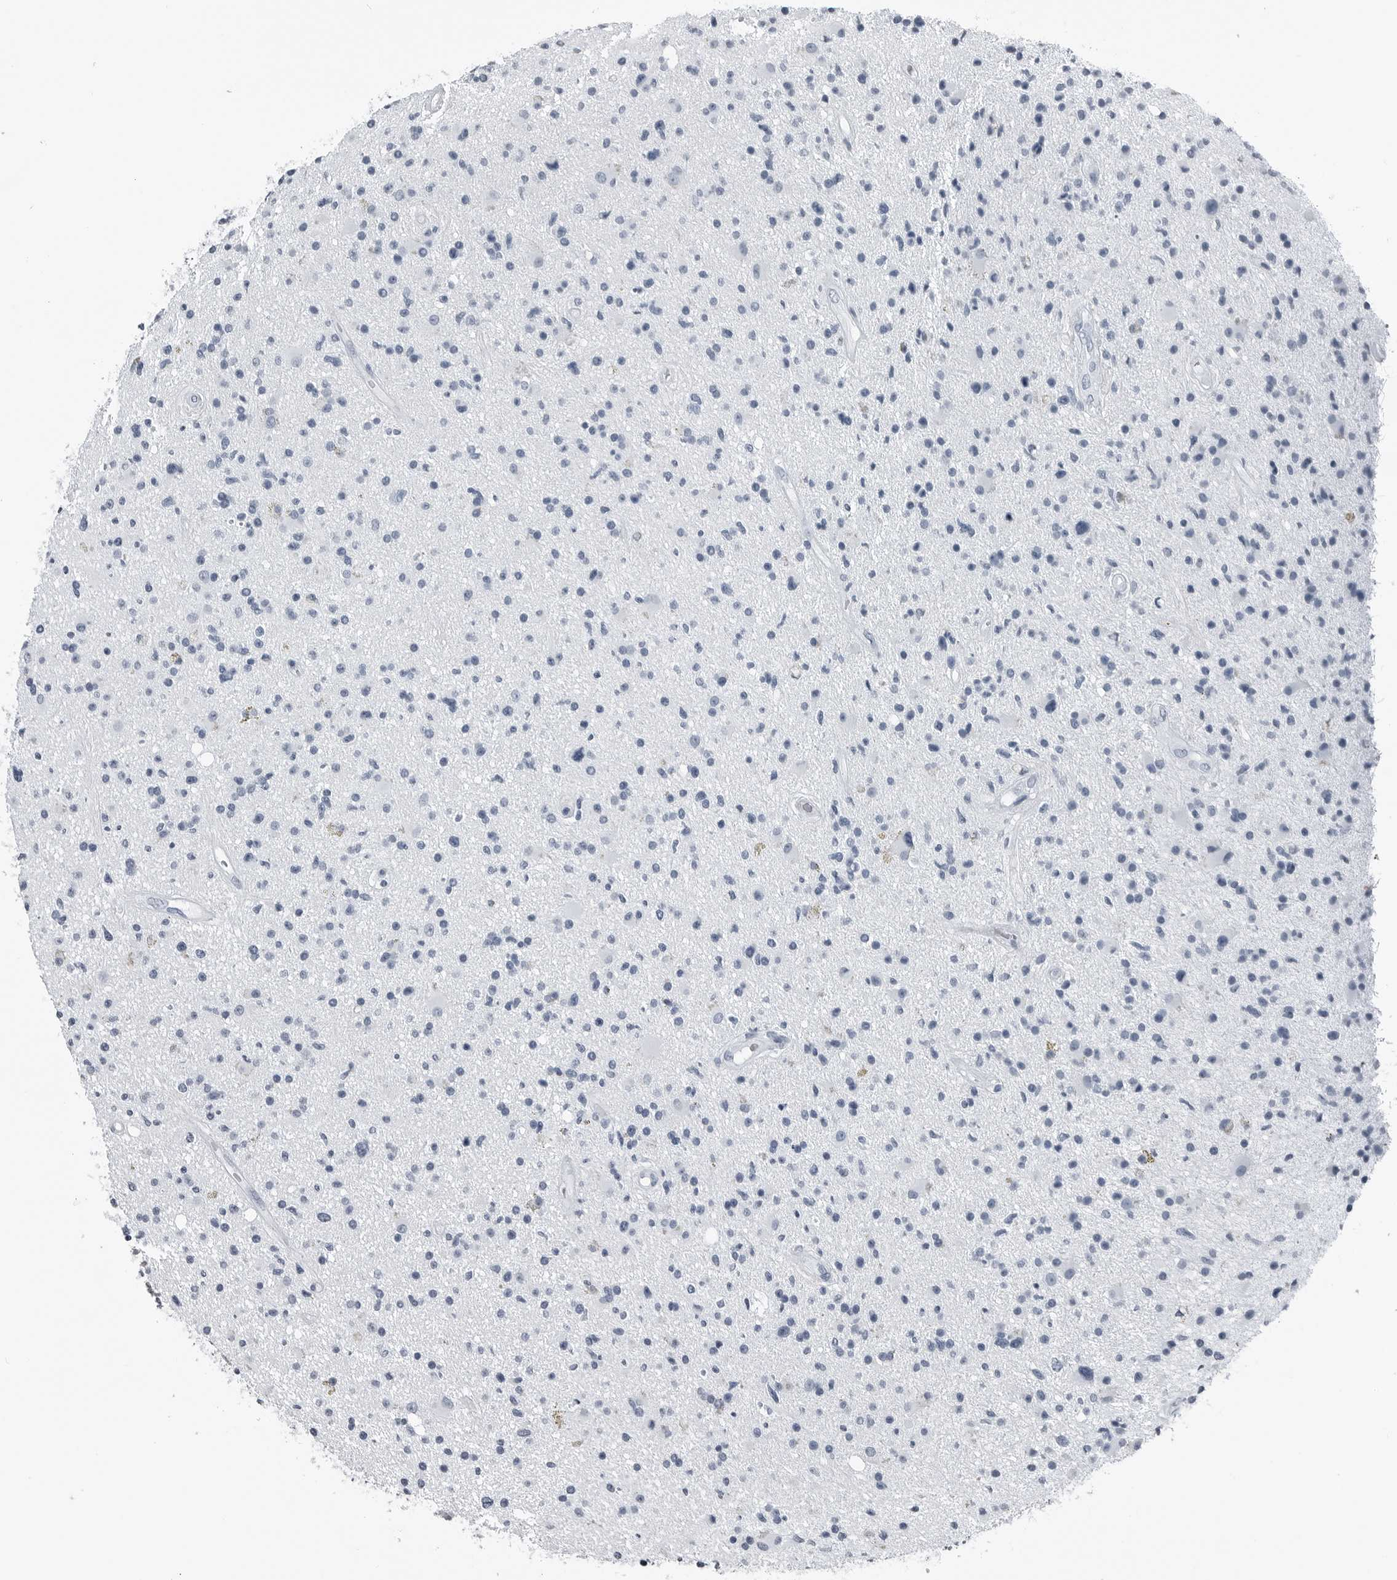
{"staining": {"intensity": "negative", "quantity": "none", "location": "none"}, "tissue": "glioma", "cell_type": "Tumor cells", "image_type": "cancer", "snomed": [{"axis": "morphology", "description": "Glioma, malignant, High grade"}, {"axis": "topography", "description": "Brain"}], "caption": "IHC micrograph of high-grade glioma (malignant) stained for a protein (brown), which reveals no positivity in tumor cells.", "gene": "SPINK1", "patient": {"sex": "male", "age": 33}}